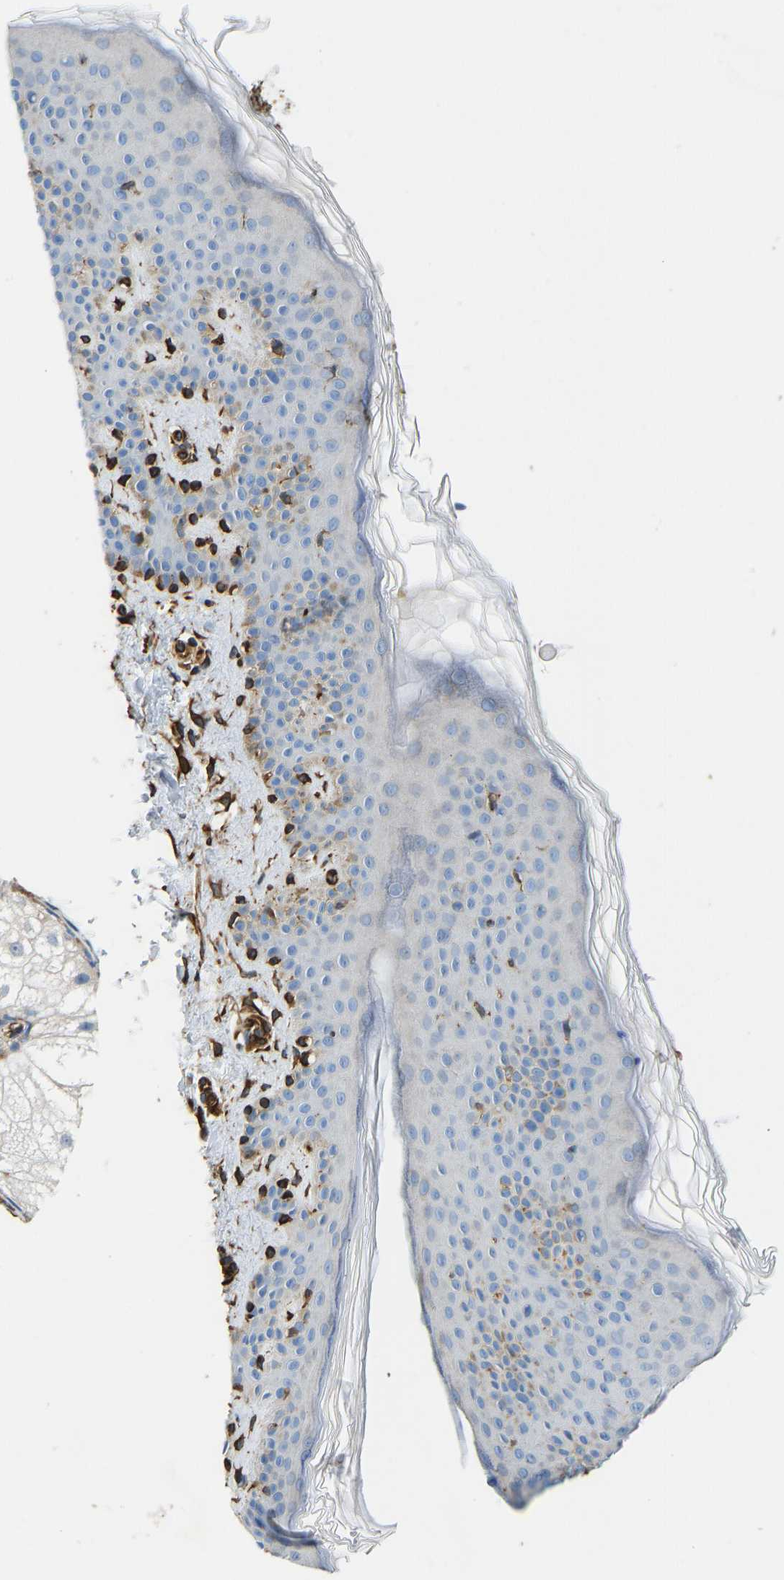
{"staining": {"intensity": "strong", "quantity": ">75%", "location": "cytoplasmic/membranous"}, "tissue": "skin", "cell_type": "Fibroblasts", "image_type": "normal", "snomed": [{"axis": "morphology", "description": "Normal tissue, NOS"}, {"axis": "topography", "description": "Skin"}], "caption": "This photomicrograph exhibits benign skin stained with immunohistochemistry to label a protein in brown. The cytoplasmic/membranous of fibroblasts show strong positivity for the protein. Nuclei are counter-stained blue.", "gene": "BEX3", "patient": {"sex": "male", "age": 40}}